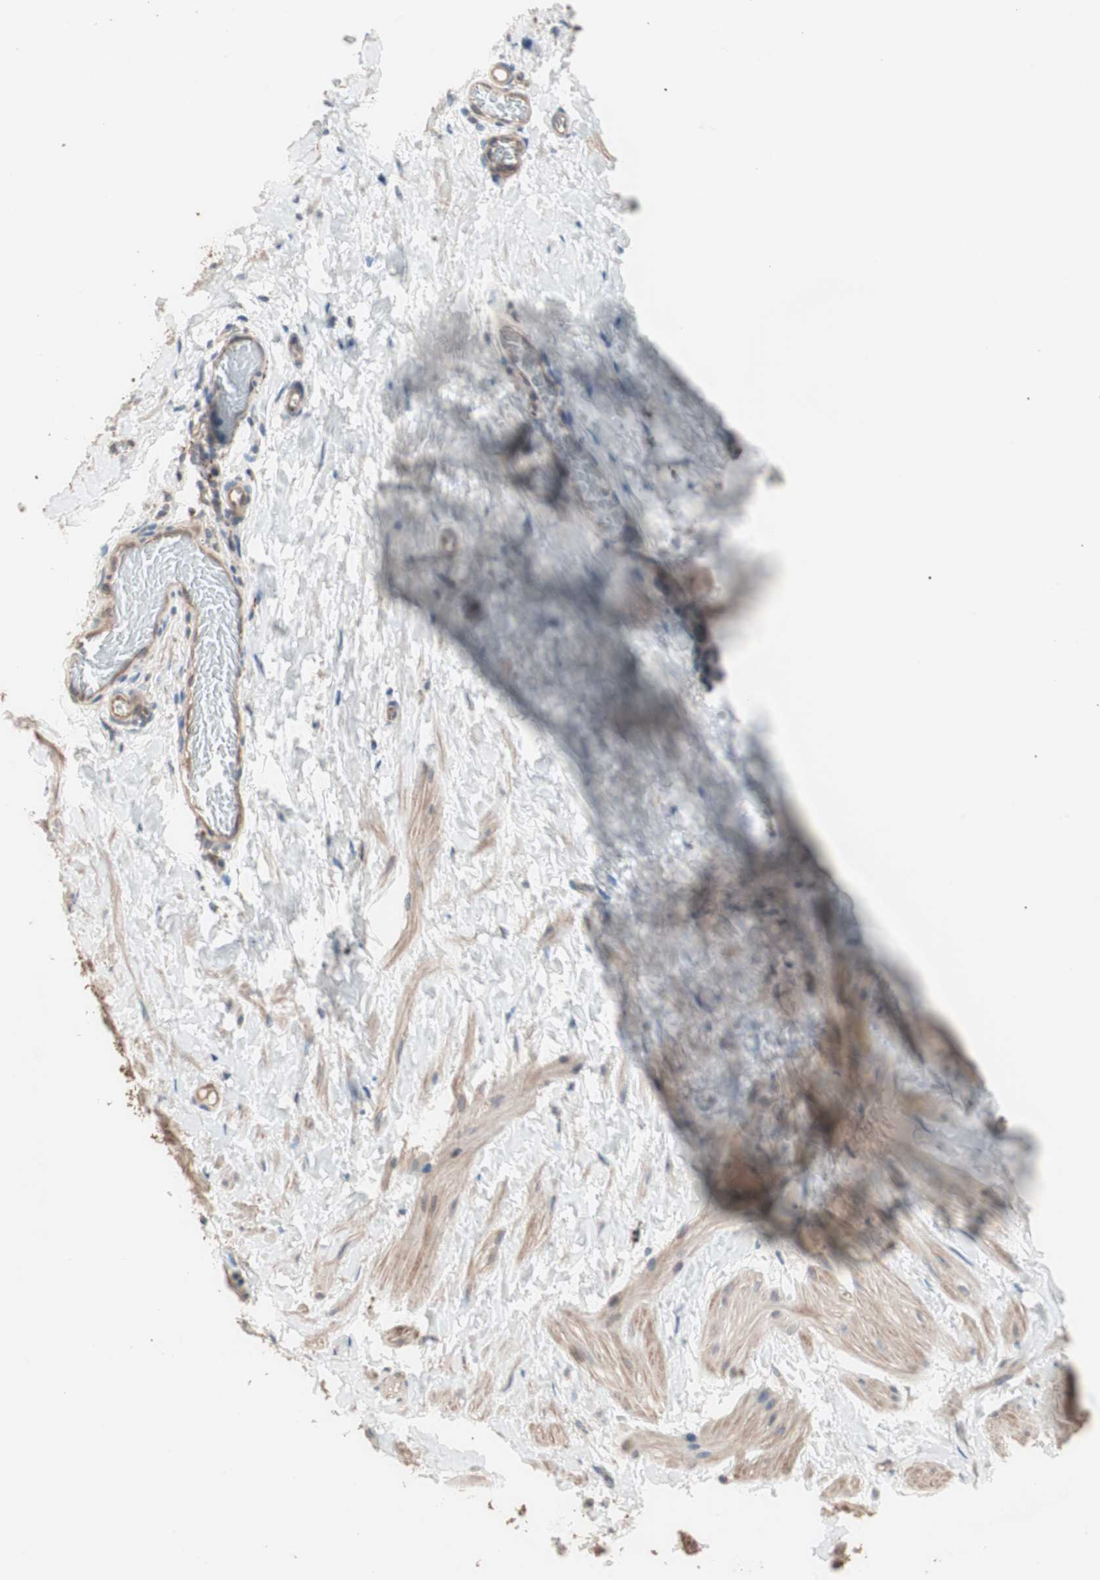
{"staining": {"intensity": "moderate", "quantity": "<25%", "location": "cytoplasmic/membranous"}, "tissue": "smooth muscle", "cell_type": "Smooth muscle cells", "image_type": "normal", "snomed": [{"axis": "morphology", "description": "Normal tissue, NOS"}, {"axis": "topography", "description": "Smooth muscle"}], "caption": "High-power microscopy captured an IHC histopathology image of unremarkable smooth muscle, revealing moderate cytoplasmic/membranous expression in about <25% of smooth muscle cells. The staining is performed using DAB (3,3'-diaminobenzidine) brown chromogen to label protein expression. The nuclei are counter-stained blue using hematoxylin.", "gene": "CCT3", "patient": {"sex": "male", "age": 16}}